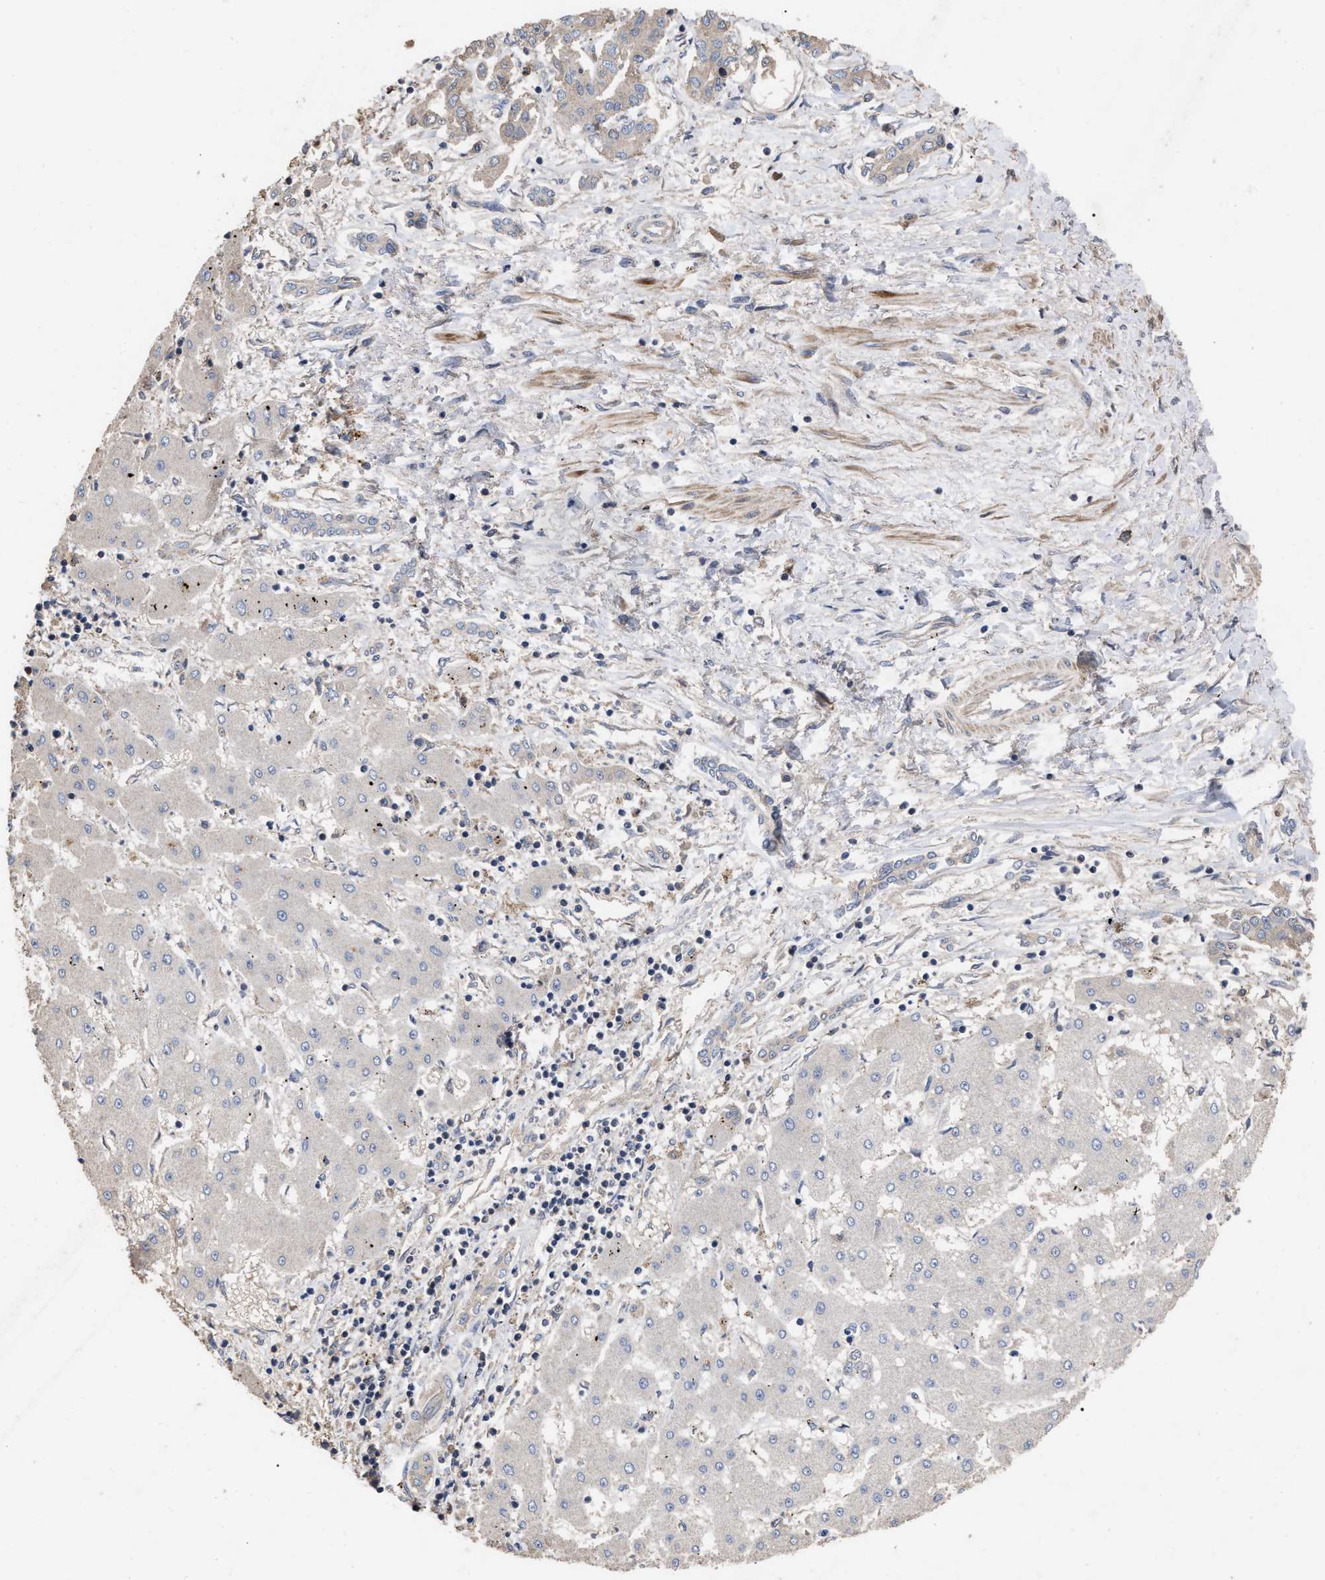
{"staining": {"intensity": "weak", "quantity": "25%-75%", "location": "cytoplasmic/membranous"}, "tissue": "liver cancer", "cell_type": "Tumor cells", "image_type": "cancer", "snomed": [{"axis": "morphology", "description": "Cholangiocarcinoma"}, {"axis": "topography", "description": "Liver"}], "caption": "An image showing weak cytoplasmic/membranous expression in approximately 25%-75% of tumor cells in liver cancer (cholangiocarcinoma), as visualized by brown immunohistochemical staining.", "gene": "BTN2A1", "patient": {"sex": "male", "age": 59}}